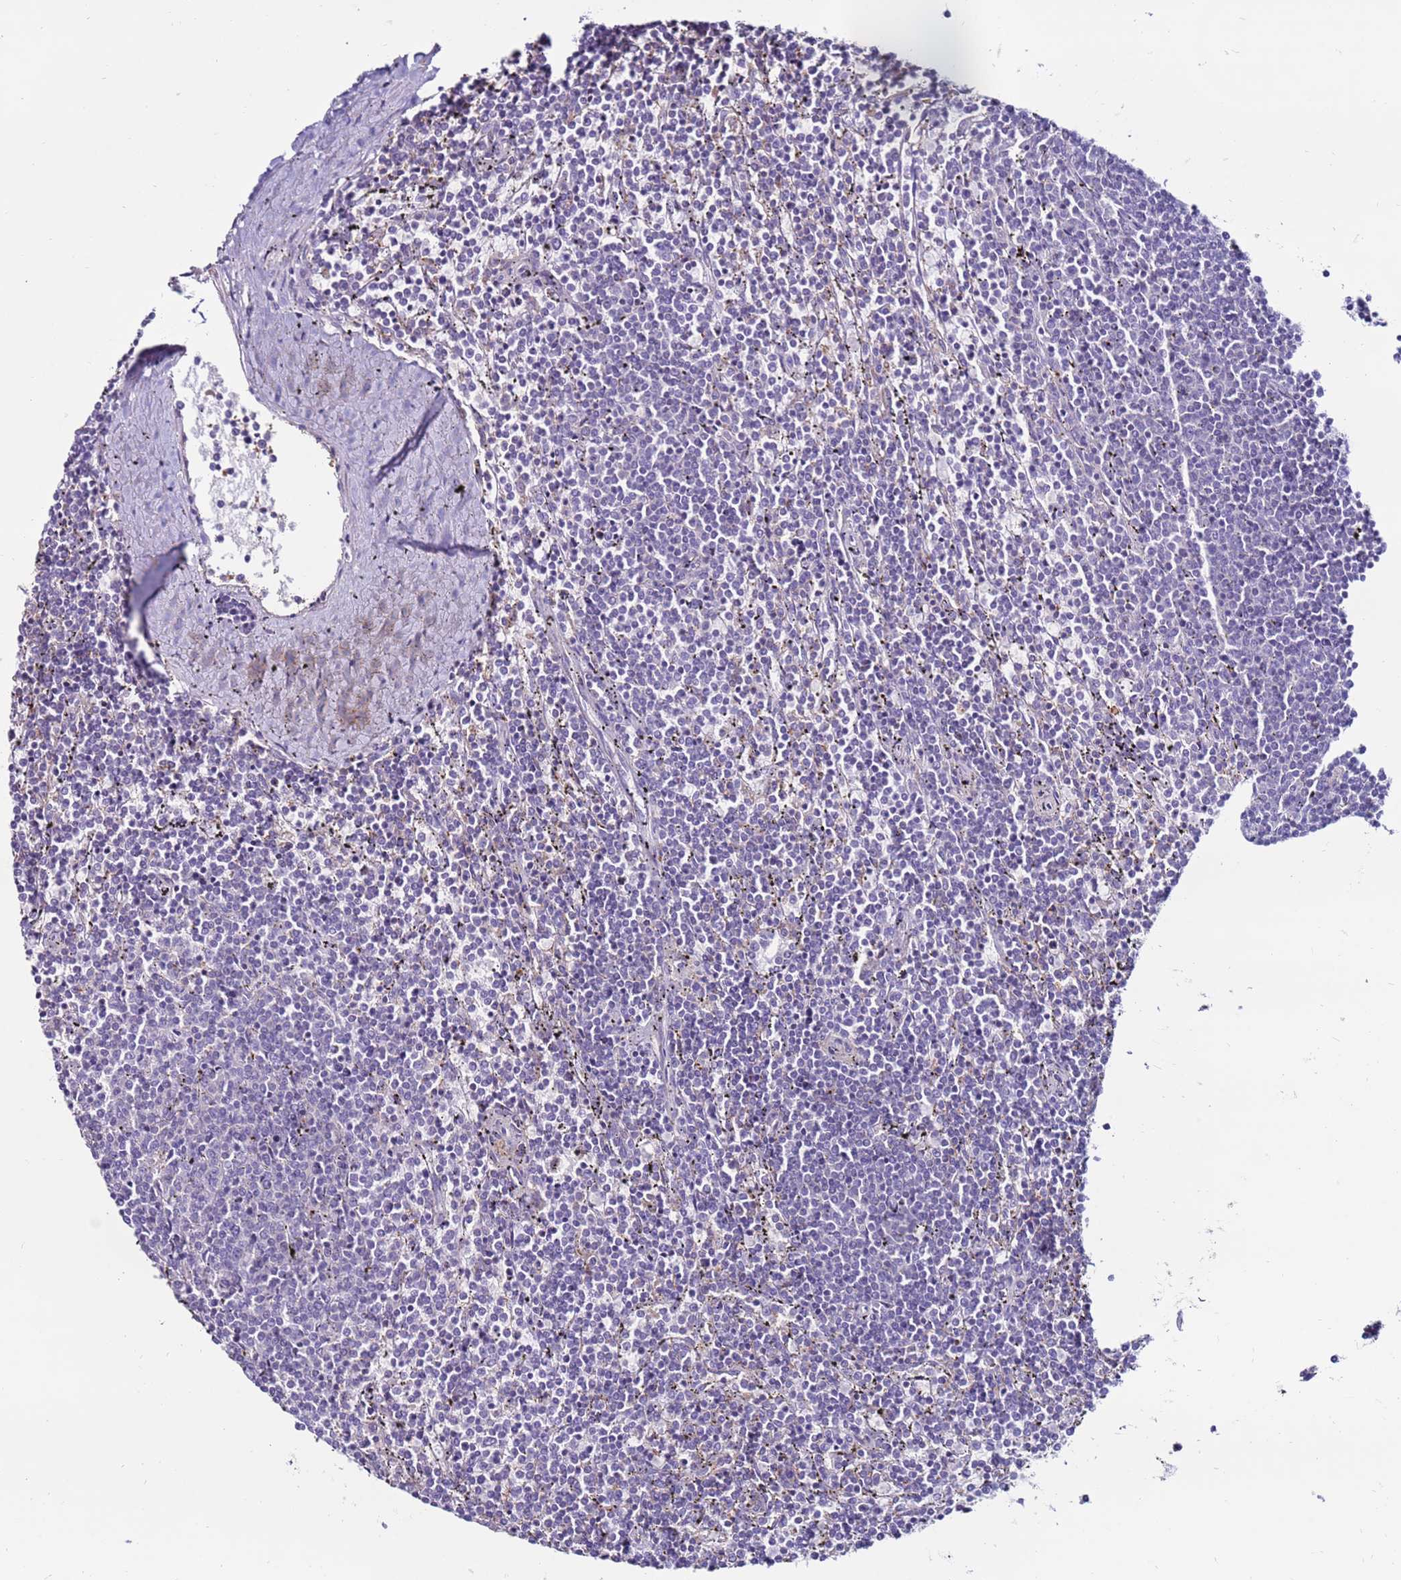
{"staining": {"intensity": "negative", "quantity": "none", "location": "none"}, "tissue": "lymphoma", "cell_type": "Tumor cells", "image_type": "cancer", "snomed": [{"axis": "morphology", "description": "Malignant lymphoma, non-Hodgkin's type, Low grade"}, {"axis": "topography", "description": "Spleen"}], "caption": "An immunohistochemistry (IHC) image of lymphoma is shown. There is no staining in tumor cells of lymphoma. (Stains: DAB immunohistochemistry with hematoxylin counter stain, Microscopy: brightfield microscopy at high magnification).", "gene": "CLEC4M", "patient": {"sex": "female", "age": 50}}